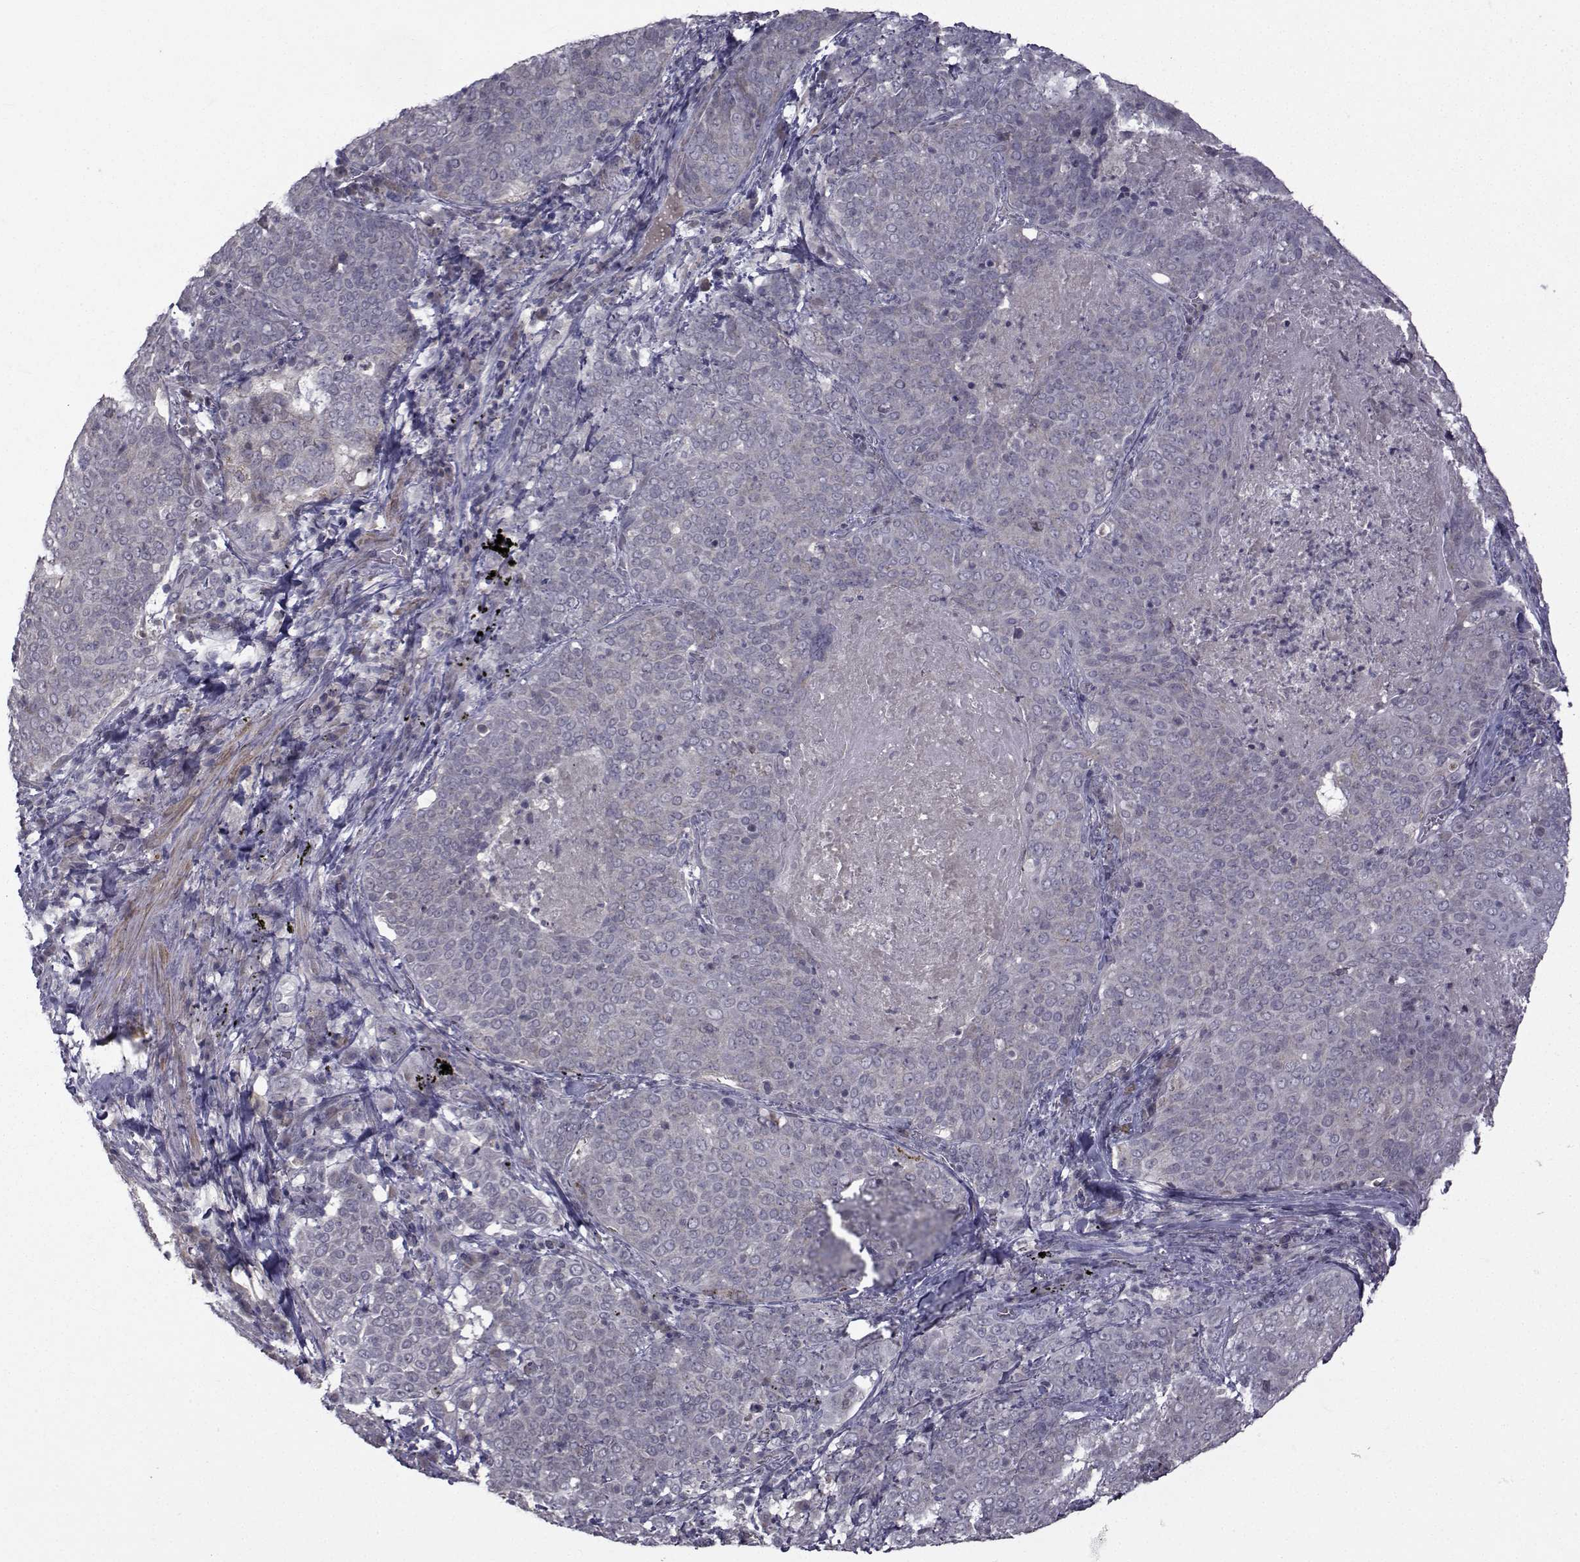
{"staining": {"intensity": "negative", "quantity": "none", "location": "none"}, "tissue": "lung cancer", "cell_type": "Tumor cells", "image_type": "cancer", "snomed": [{"axis": "morphology", "description": "Squamous cell carcinoma, NOS"}, {"axis": "topography", "description": "Lung"}], "caption": "Photomicrograph shows no protein positivity in tumor cells of squamous cell carcinoma (lung) tissue.", "gene": "FDXR", "patient": {"sex": "male", "age": 82}}